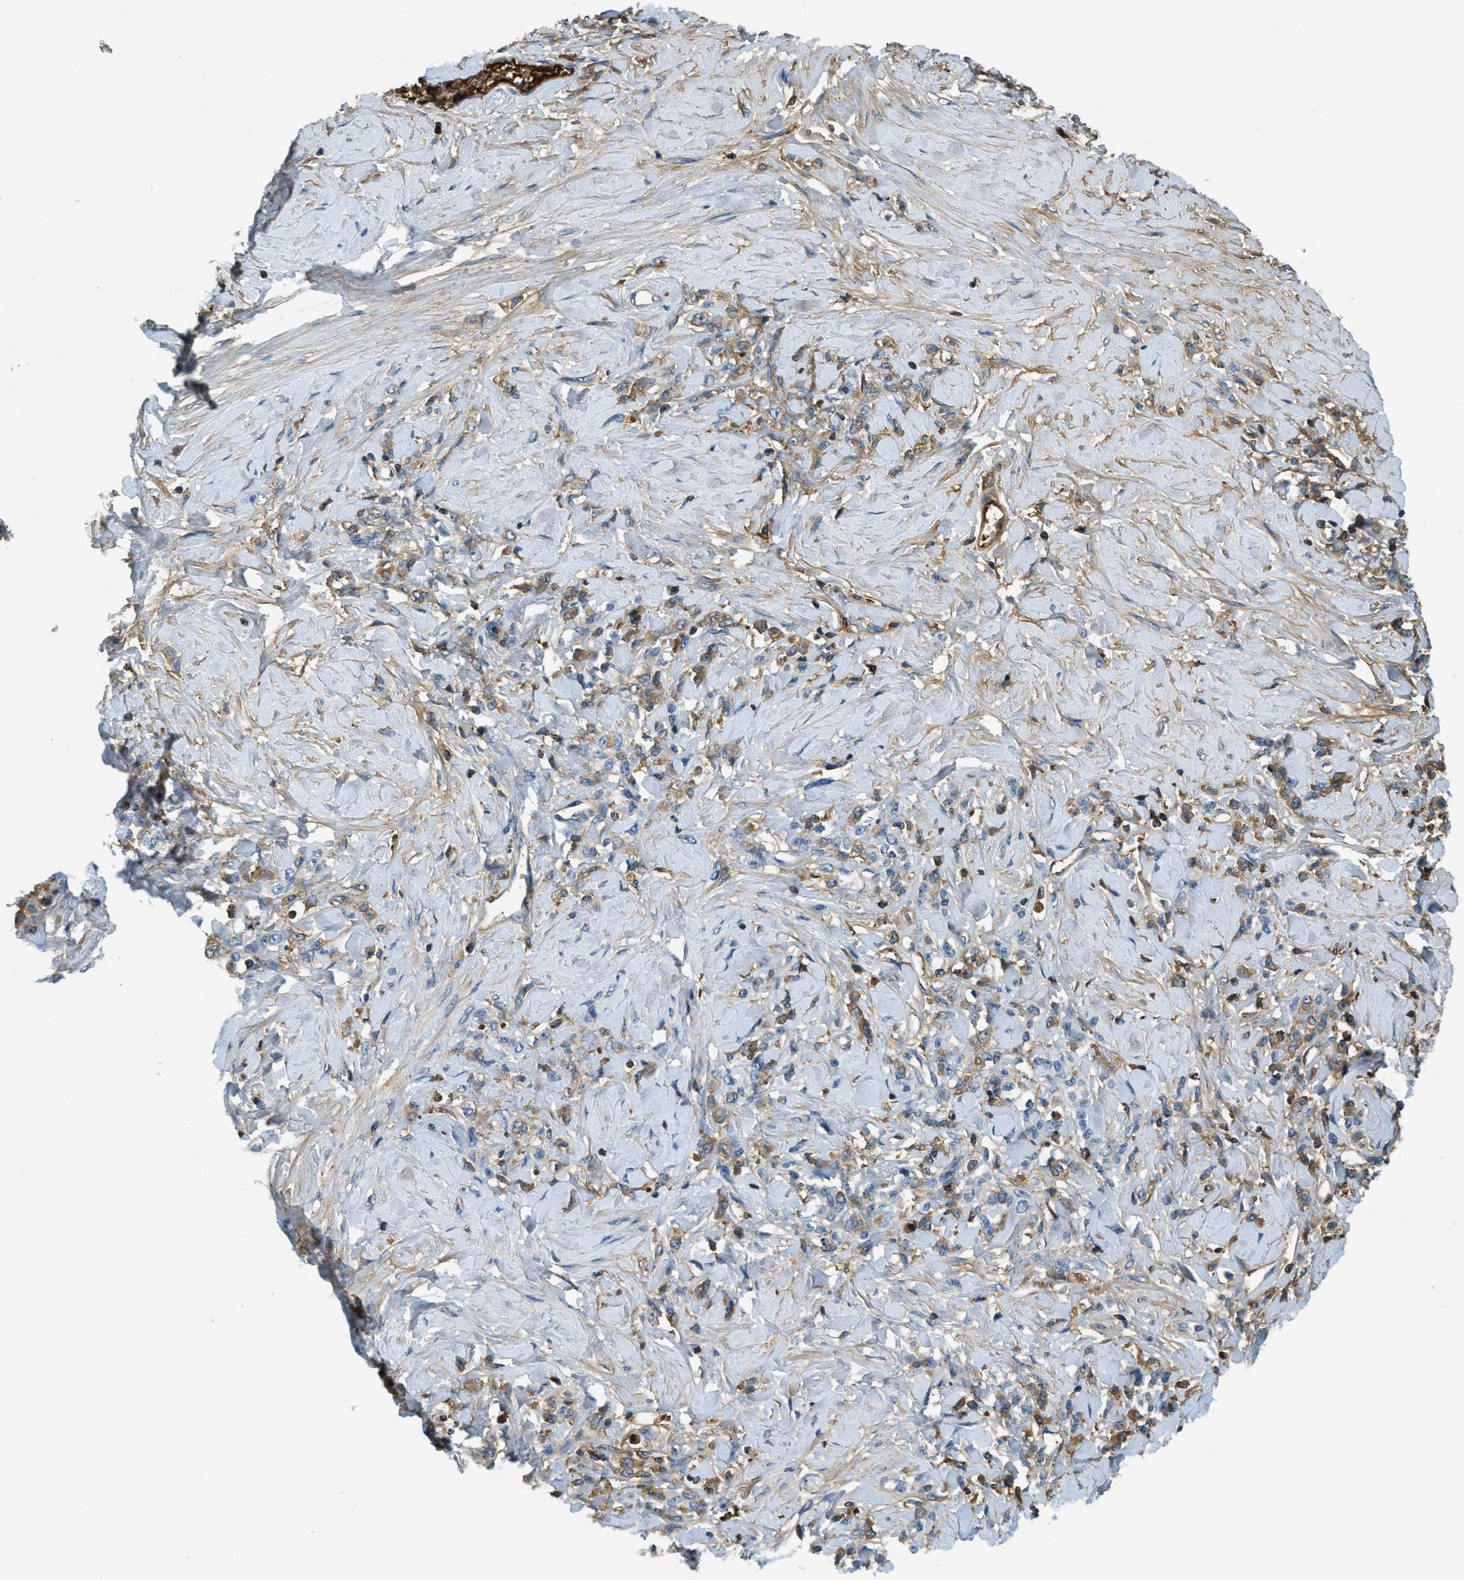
{"staining": {"intensity": "moderate", "quantity": ">75%", "location": "cytoplasmic/membranous"}, "tissue": "stomach cancer", "cell_type": "Tumor cells", "image_type": "cancer", "snomed": [{"axis": "morphology", "description": "Adenocarcinoma, NOS"}, {"axis": "topography", "description": "Stomach"}], "caption": "IHC image of human stomach adenocarcinoma stained for a protein (brown), which shows medium levels of moderate cytoplasmic/membranous expression in approximately >75% of tumor cells.", "gene": "PRTN3", "patient": {"sex": "male", "age": 82}}